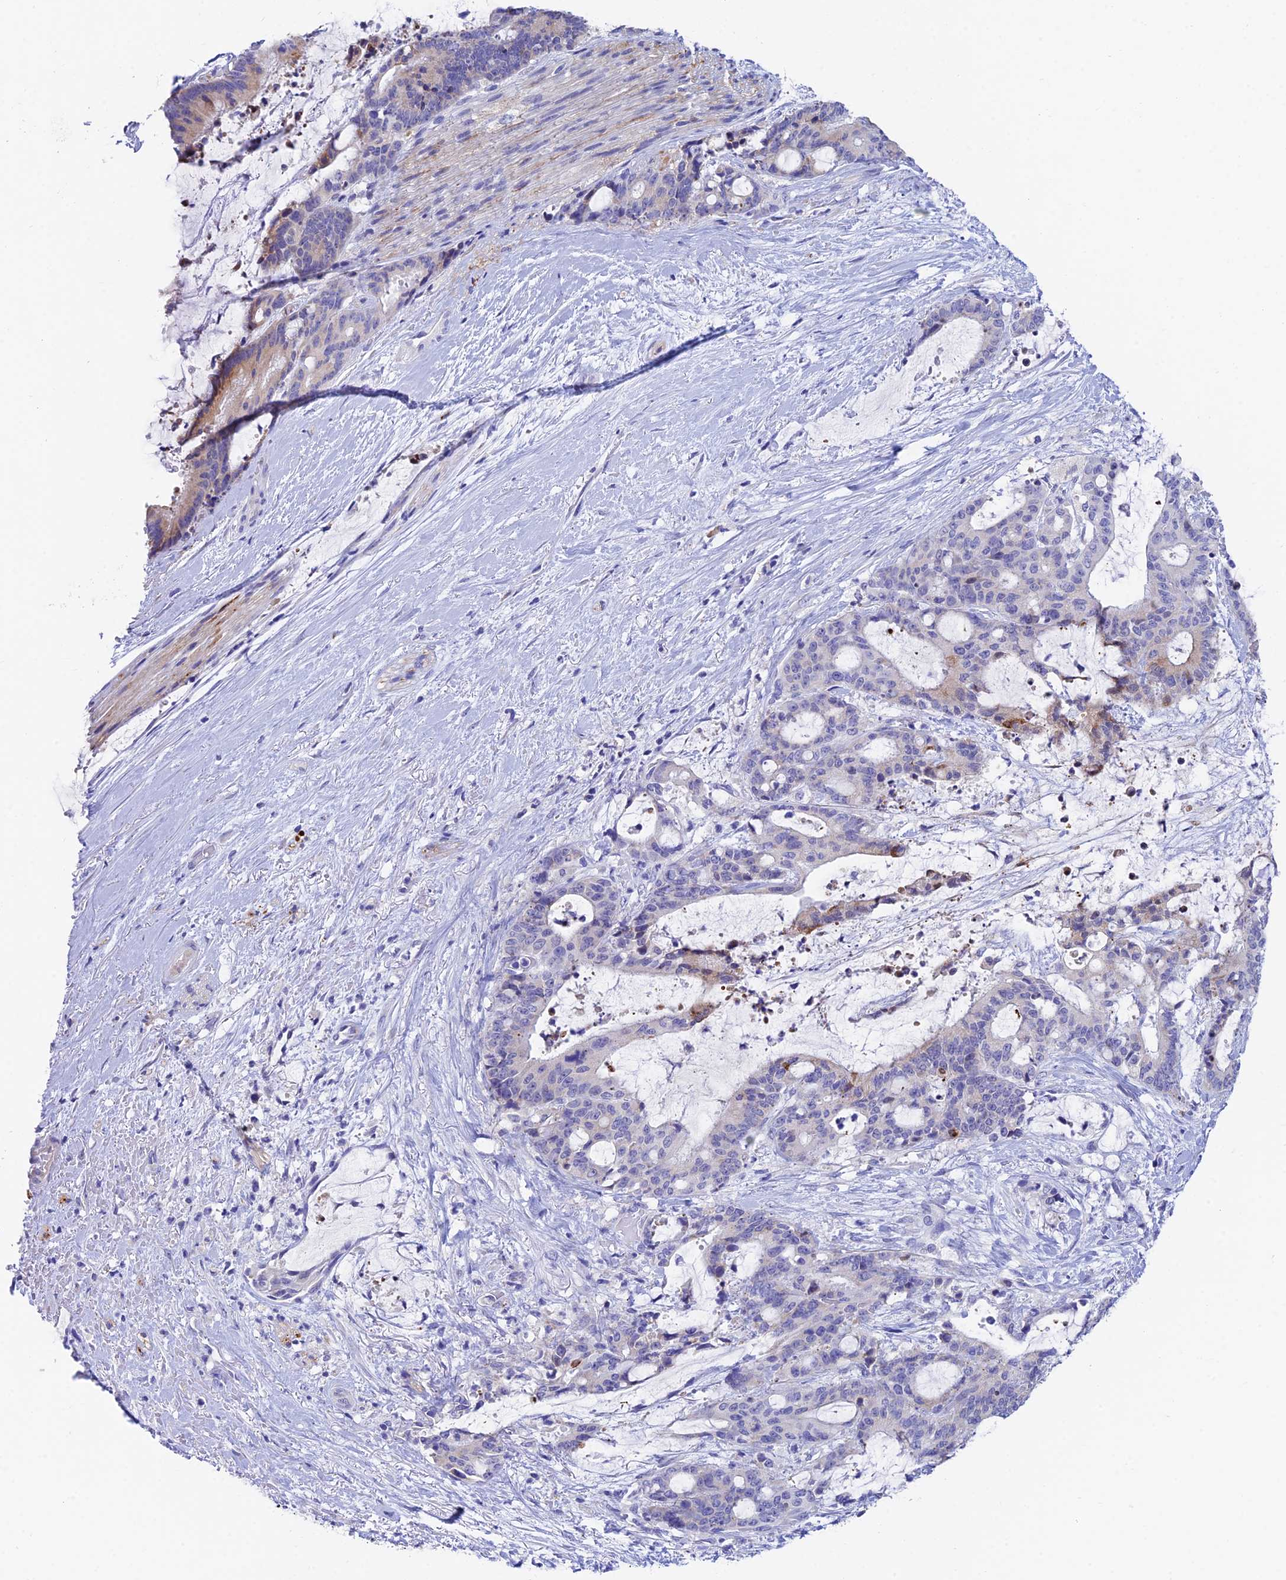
{"staining": {"intensity": "moderate", "quantity": "<25%", "location": "cytoplasmic/membranous"}, "tissue": "liver cancer", "cell_type": "Tumor cells", "image_type": "cancer", "snomed": [{"axis": "morphology", "description": "Normal tissue, NOS"}, {"axis": "morphology", "description": "Cholangiocarcinoma"}, {"axis": "topography", "description": "Liver"}, {"axis": "topography", "description": "Peripheral nerve tissue"}], "caption": "Cholangiocarcinoma (liver) was stained to show a protein in brown. There is low levels of moderate cytoplasmic/membranous staining in approximately <25% of tumor cells.", "gene": "CEP41", "patient": {"sex": "female", "age": 73}}